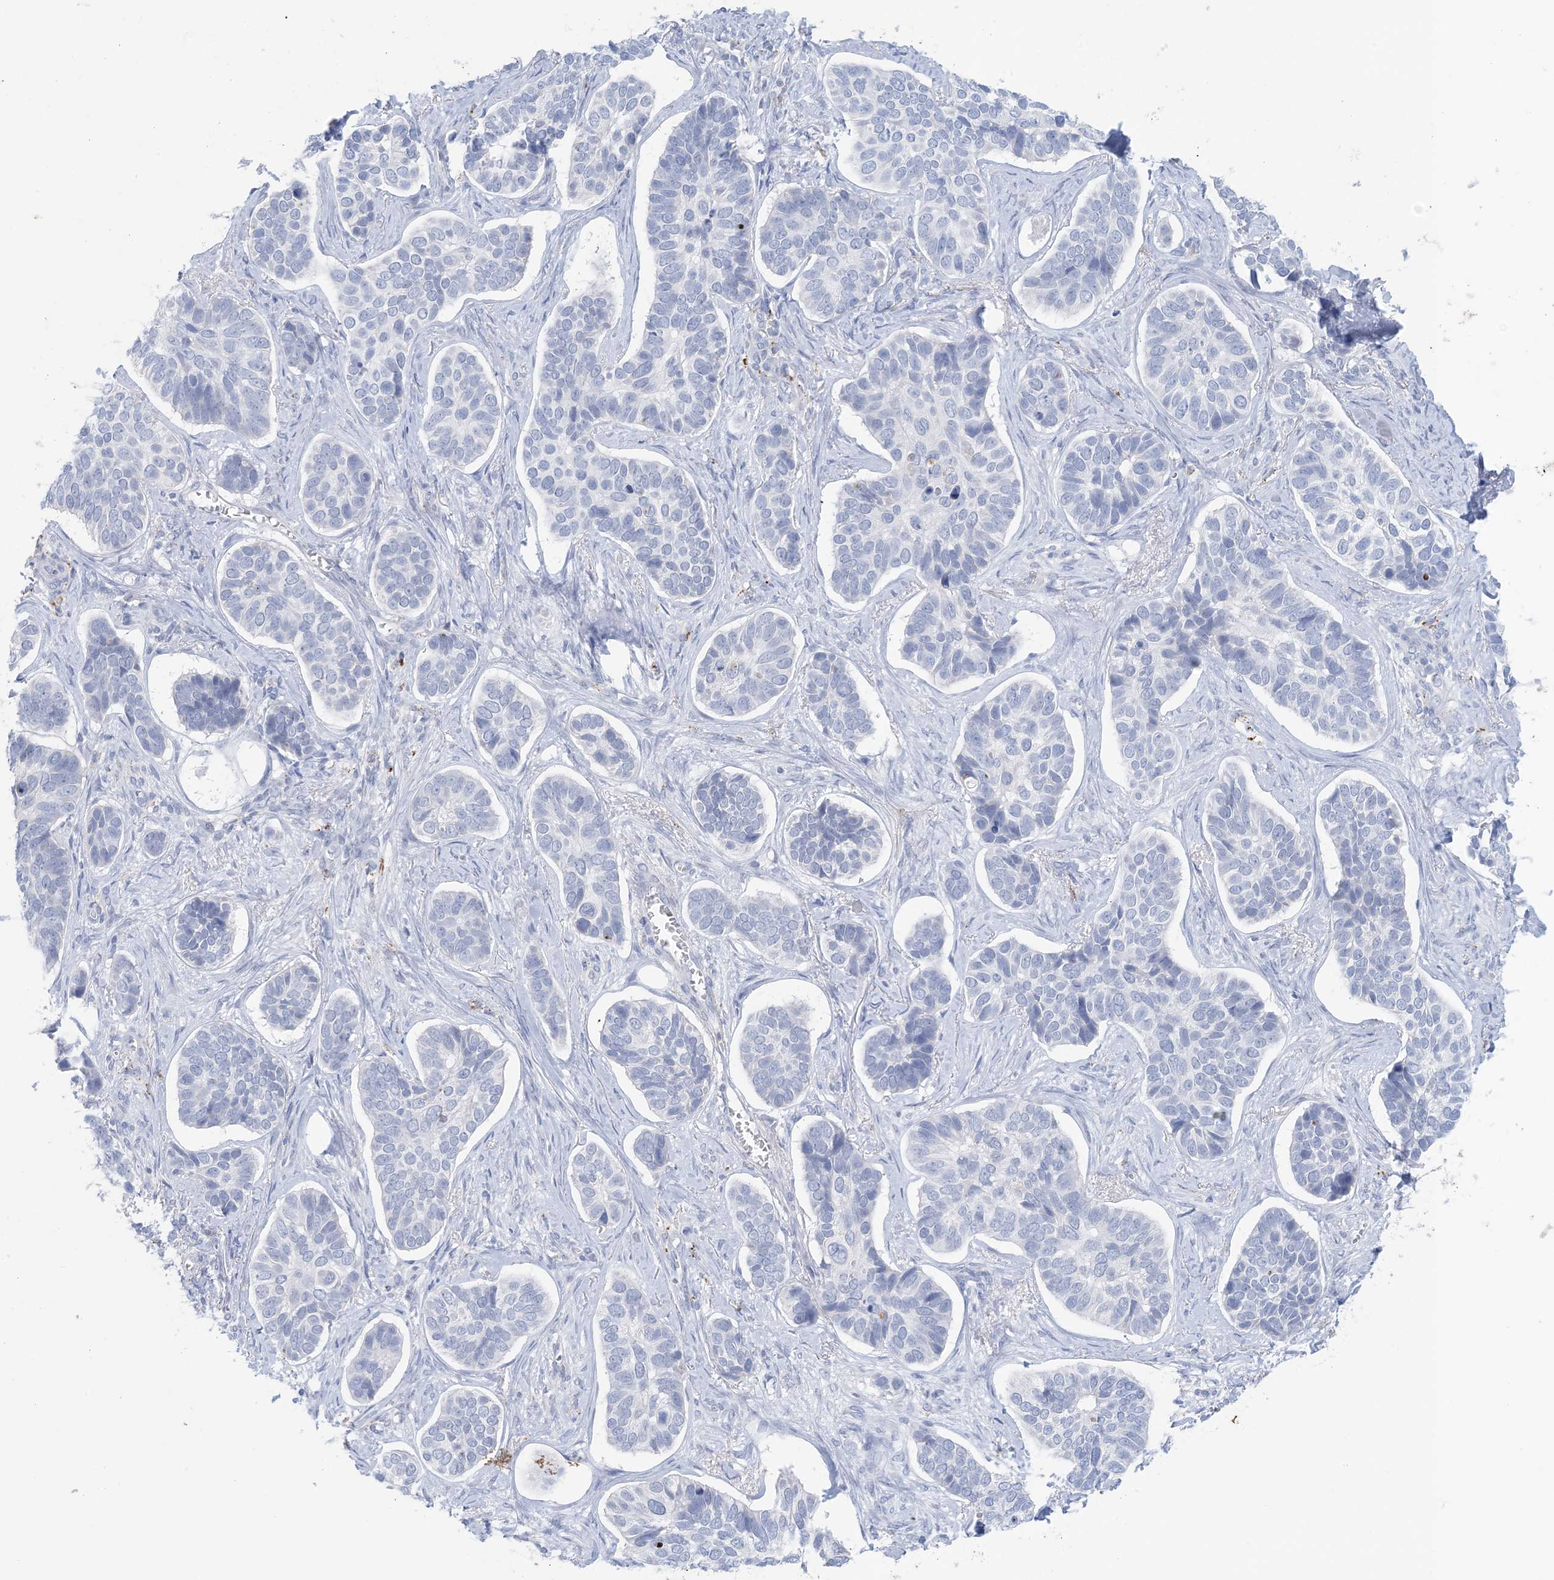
{"staining": {"intensity": "negative", "quantity": "none", "location": "none"}, "tissue": "skin cancer", "cell_type": "Tumor cells", "image_type": "cancer", "snomed": [{"axis": "morphology", "description": "Basal cell carcinoma"}, {"axis": "topography", "description": "Skin"}], "caption": "Immunohistochemistry (IHC) of human skin cancer exhibits no expression in tumor cells.", "gene": "GABRG1", "patient": {"sex": "male", "age": 62}}